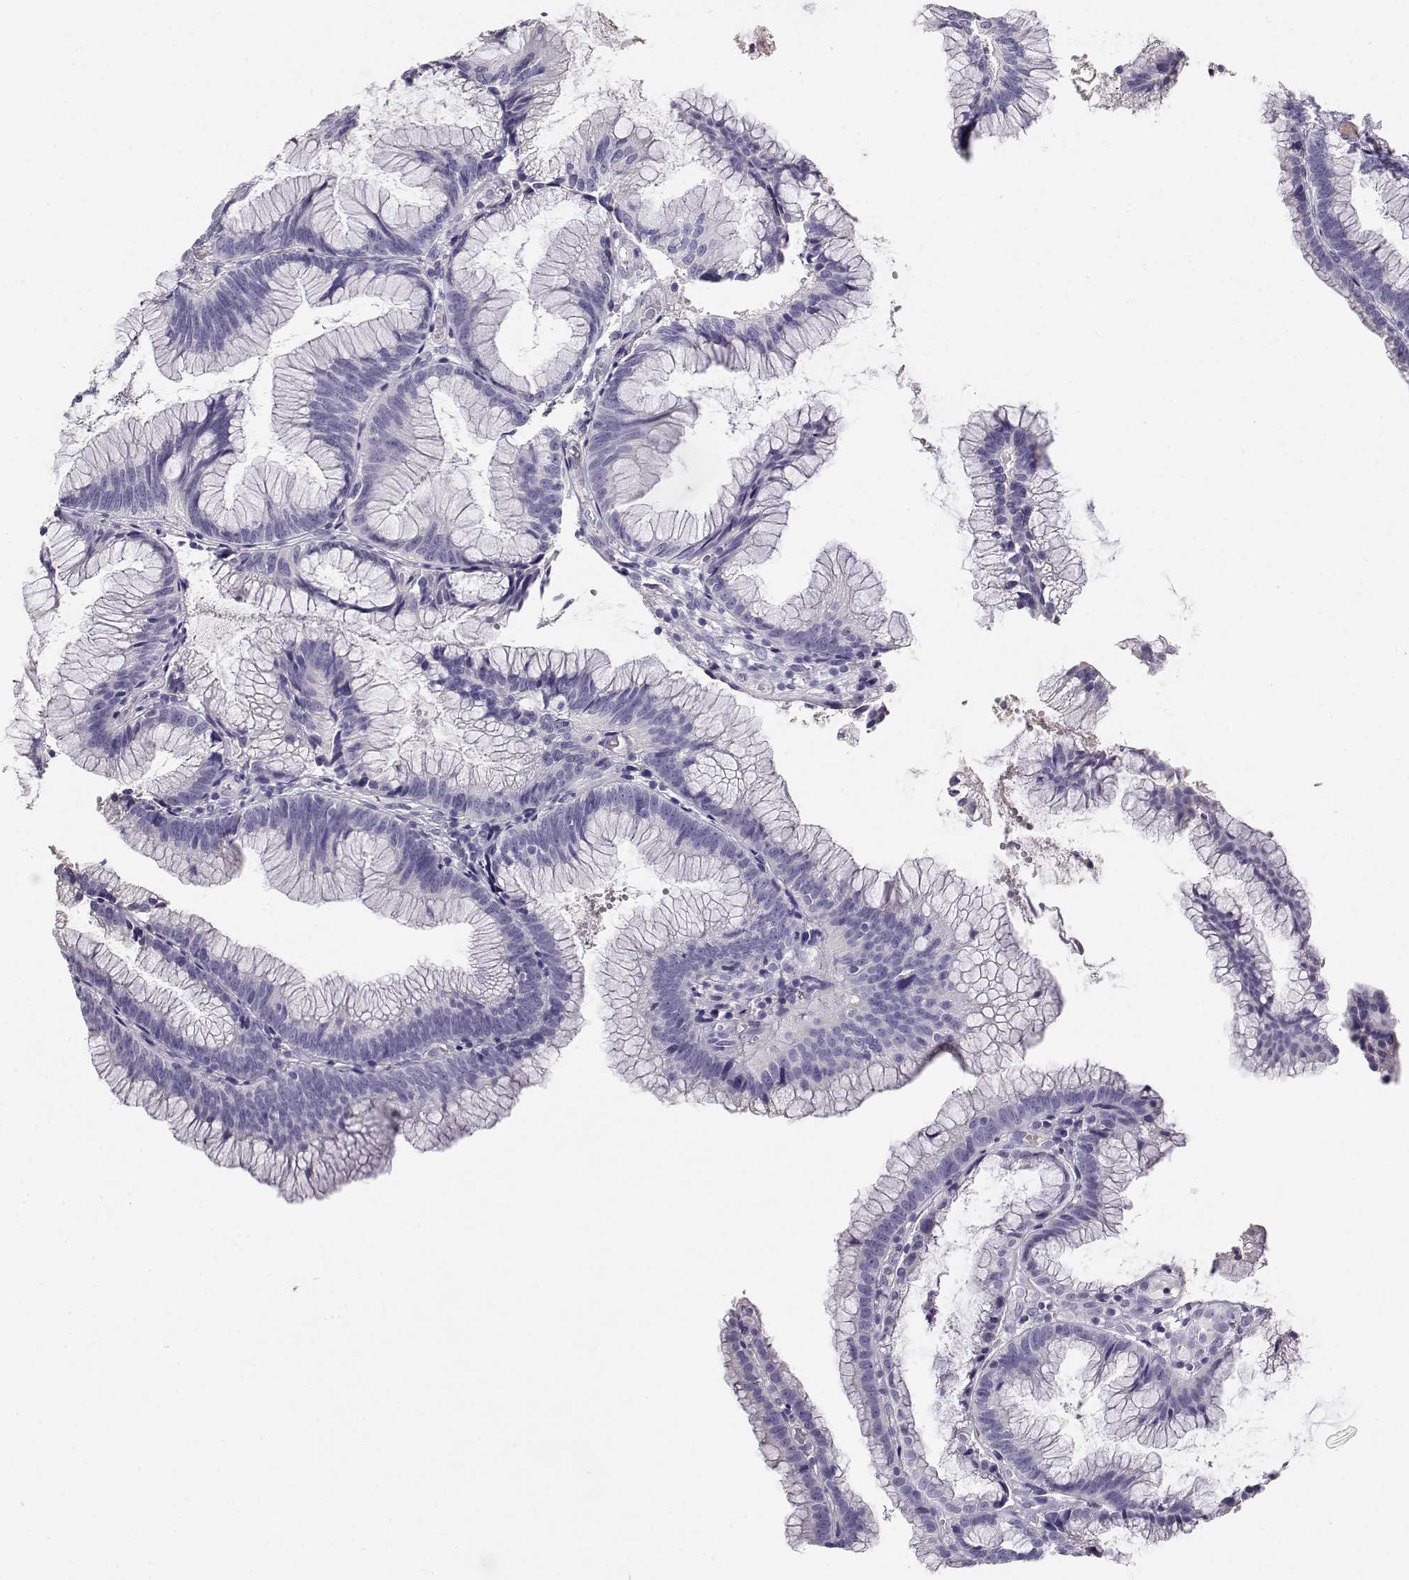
{"staining": {"intensity": "negative", "quantity": "none", "location": "none"}, "tissue": "colorectal cancer", "cell_type": "Tumor cells", "image_type": "cancer", "snomed": [{"axis": "morphology", "description": "Adenocarcinoma, NOS"}, {"axis": "topography", "description": "Colon"}], "caption": "Immunohistochemistry (IHC) histopathology image of neoplastic tissue: colorectal cancer stained with DAB shows no significant protein staining in tumor cells.", "gene": "GPR174", "patient": {"sex": "female", "age": 78}}